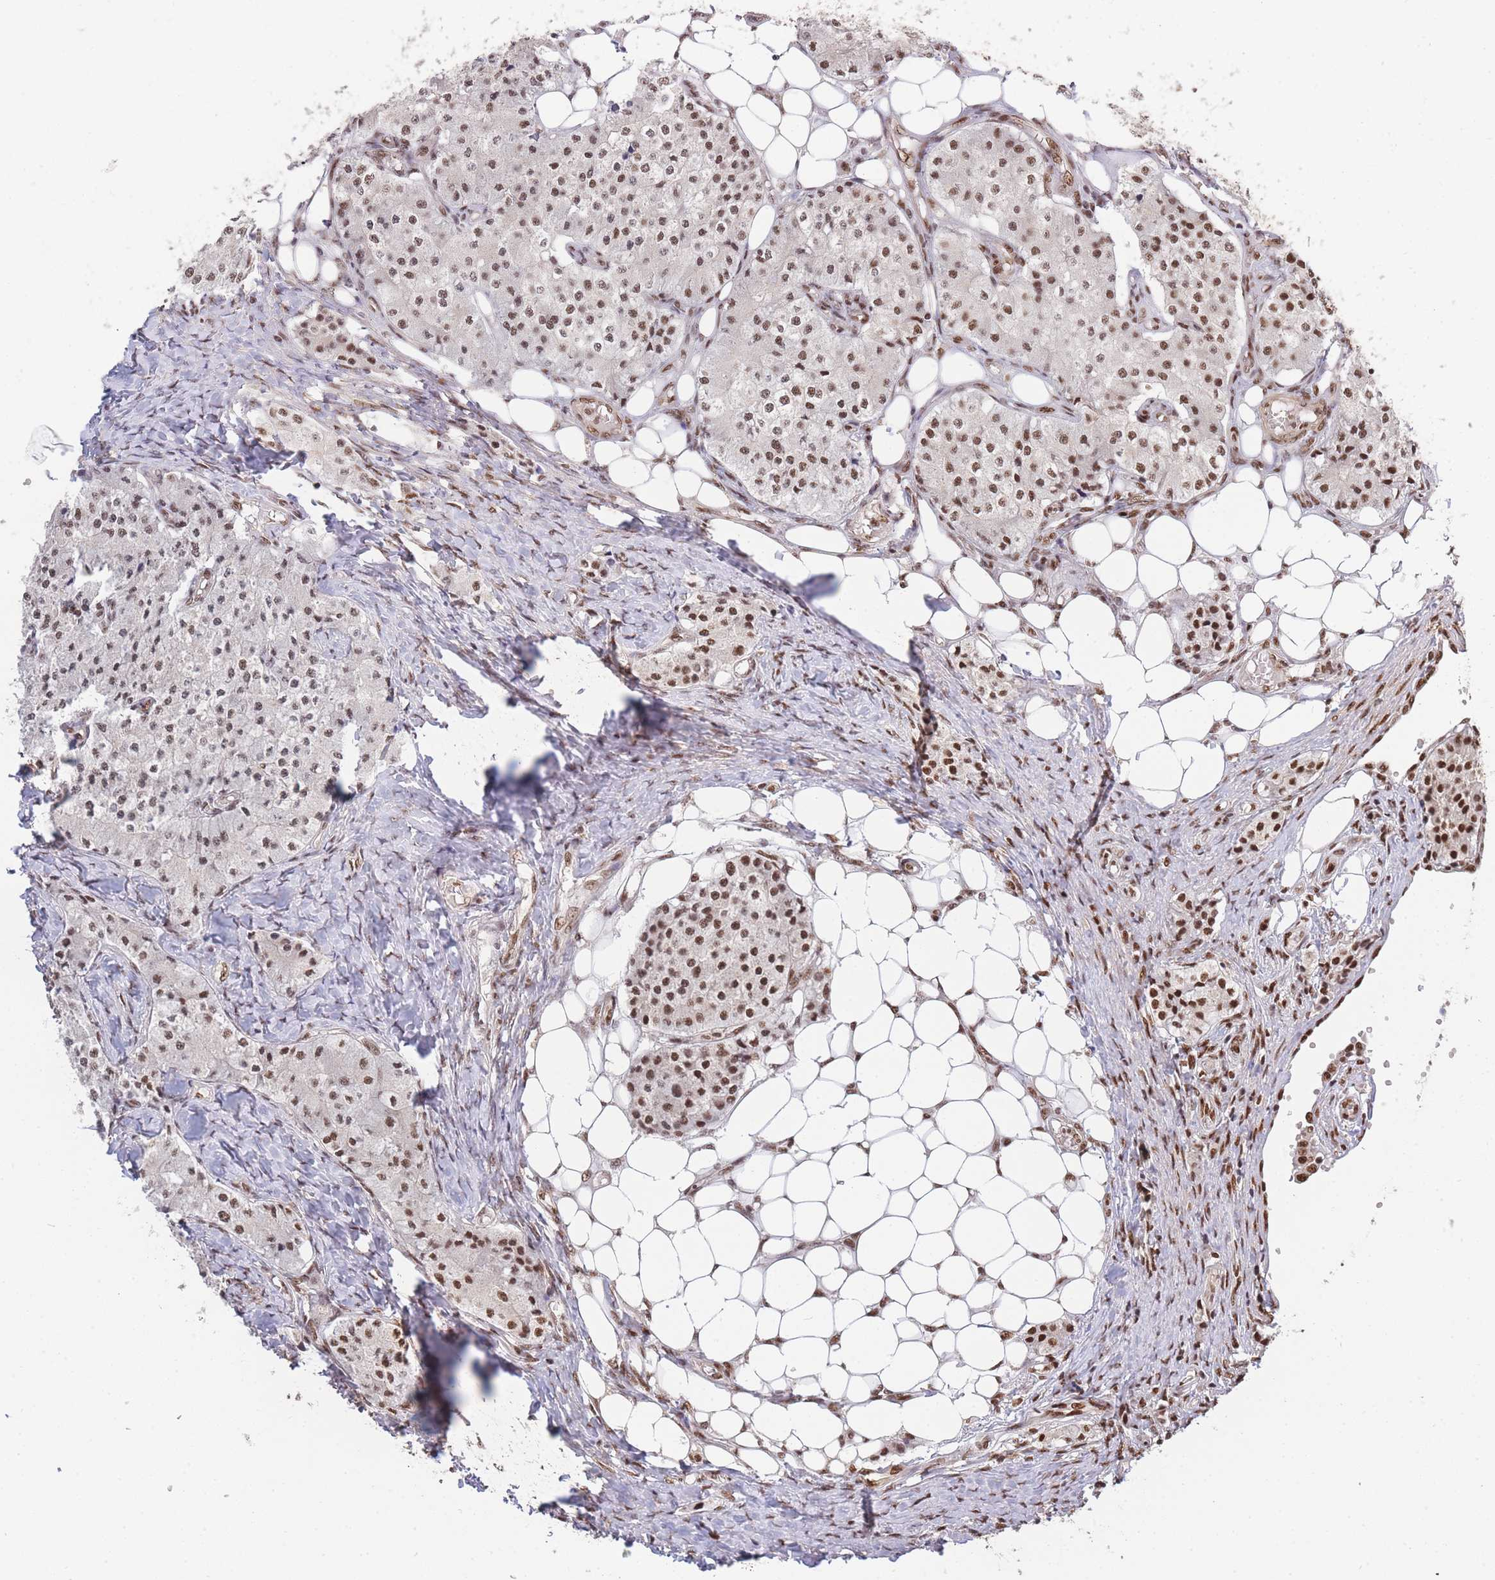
{"staining": {"intensity": "strong", "quantity": ">75%", "location": "nuclear"}, "tissue": "carcinoid", "cell_type": "Tumor cells", "image_type": "cancer", "snomed": [{"axis": "morphology", "description": "Carcinoid, malignant, NOS"}, {"axis": "topography", "description": "Colon"}], "caption": "Immunohistochemical staining of carcinoid exhibits high levels of strong nuclear staining in approximately >75% of tumor cells. (Brightfield microscopy of DAB IHC at high magnification).", "gene": "PRKDC", "patient": {"sex": "female", "age": 52}}